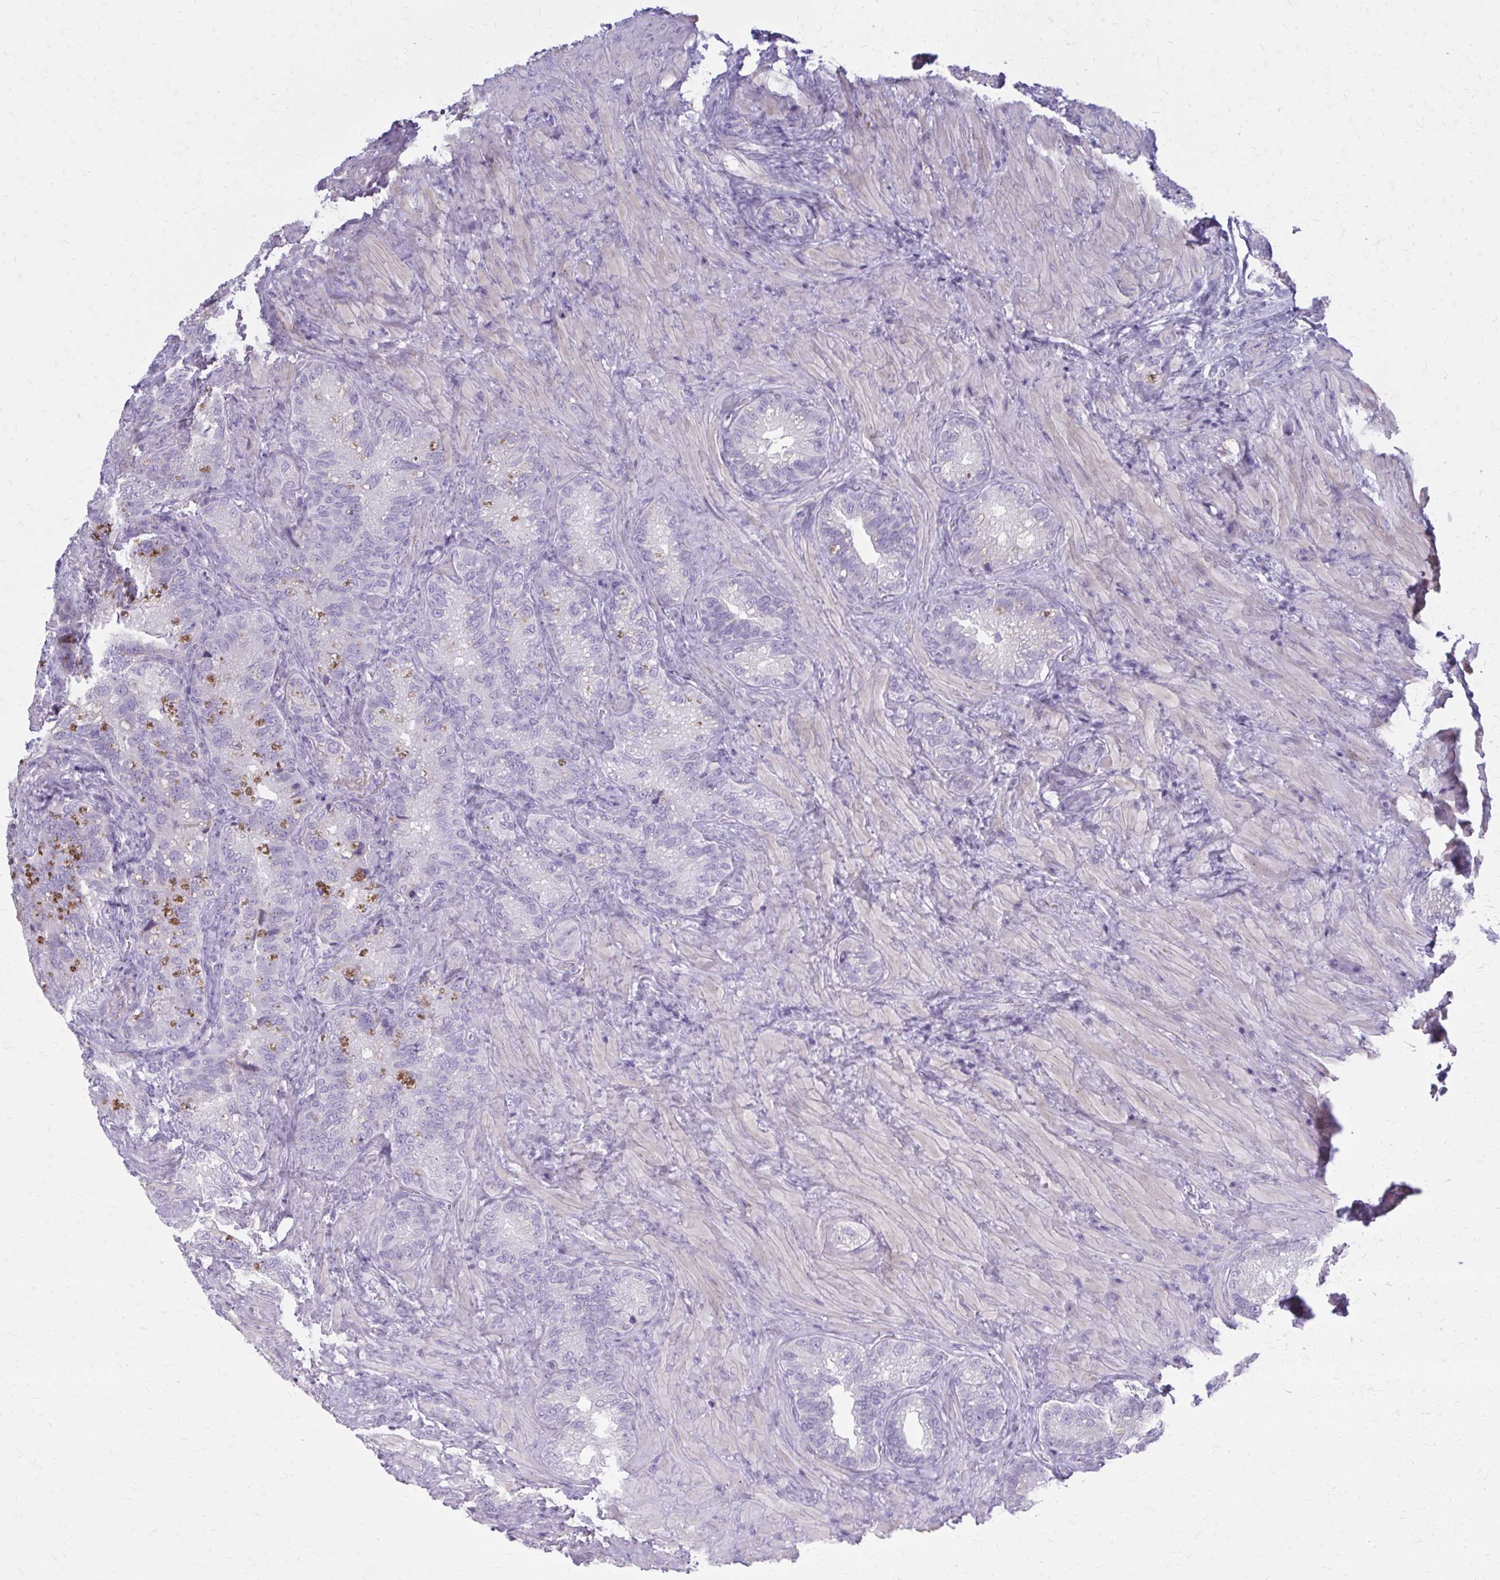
{"staining": {"intensity": "negative", "quantity": "none", "location": "none"}, "tissue": "seminal vesicle", "cell_type": "Glandular cells", "image_type": "normal", "snomed": [{"axis": "morphology", "description": "Normal tissue, NOS"}, {"axis": "topography", "description": "Seminal veicle"}], "caption": "This is an immunohistochemistry (IHC) micrograph of benign seminal vesicle. There is no expression in glandular cells.", "gene": "SERPIND1", "patient": {"sex": "male", "age": 68}}